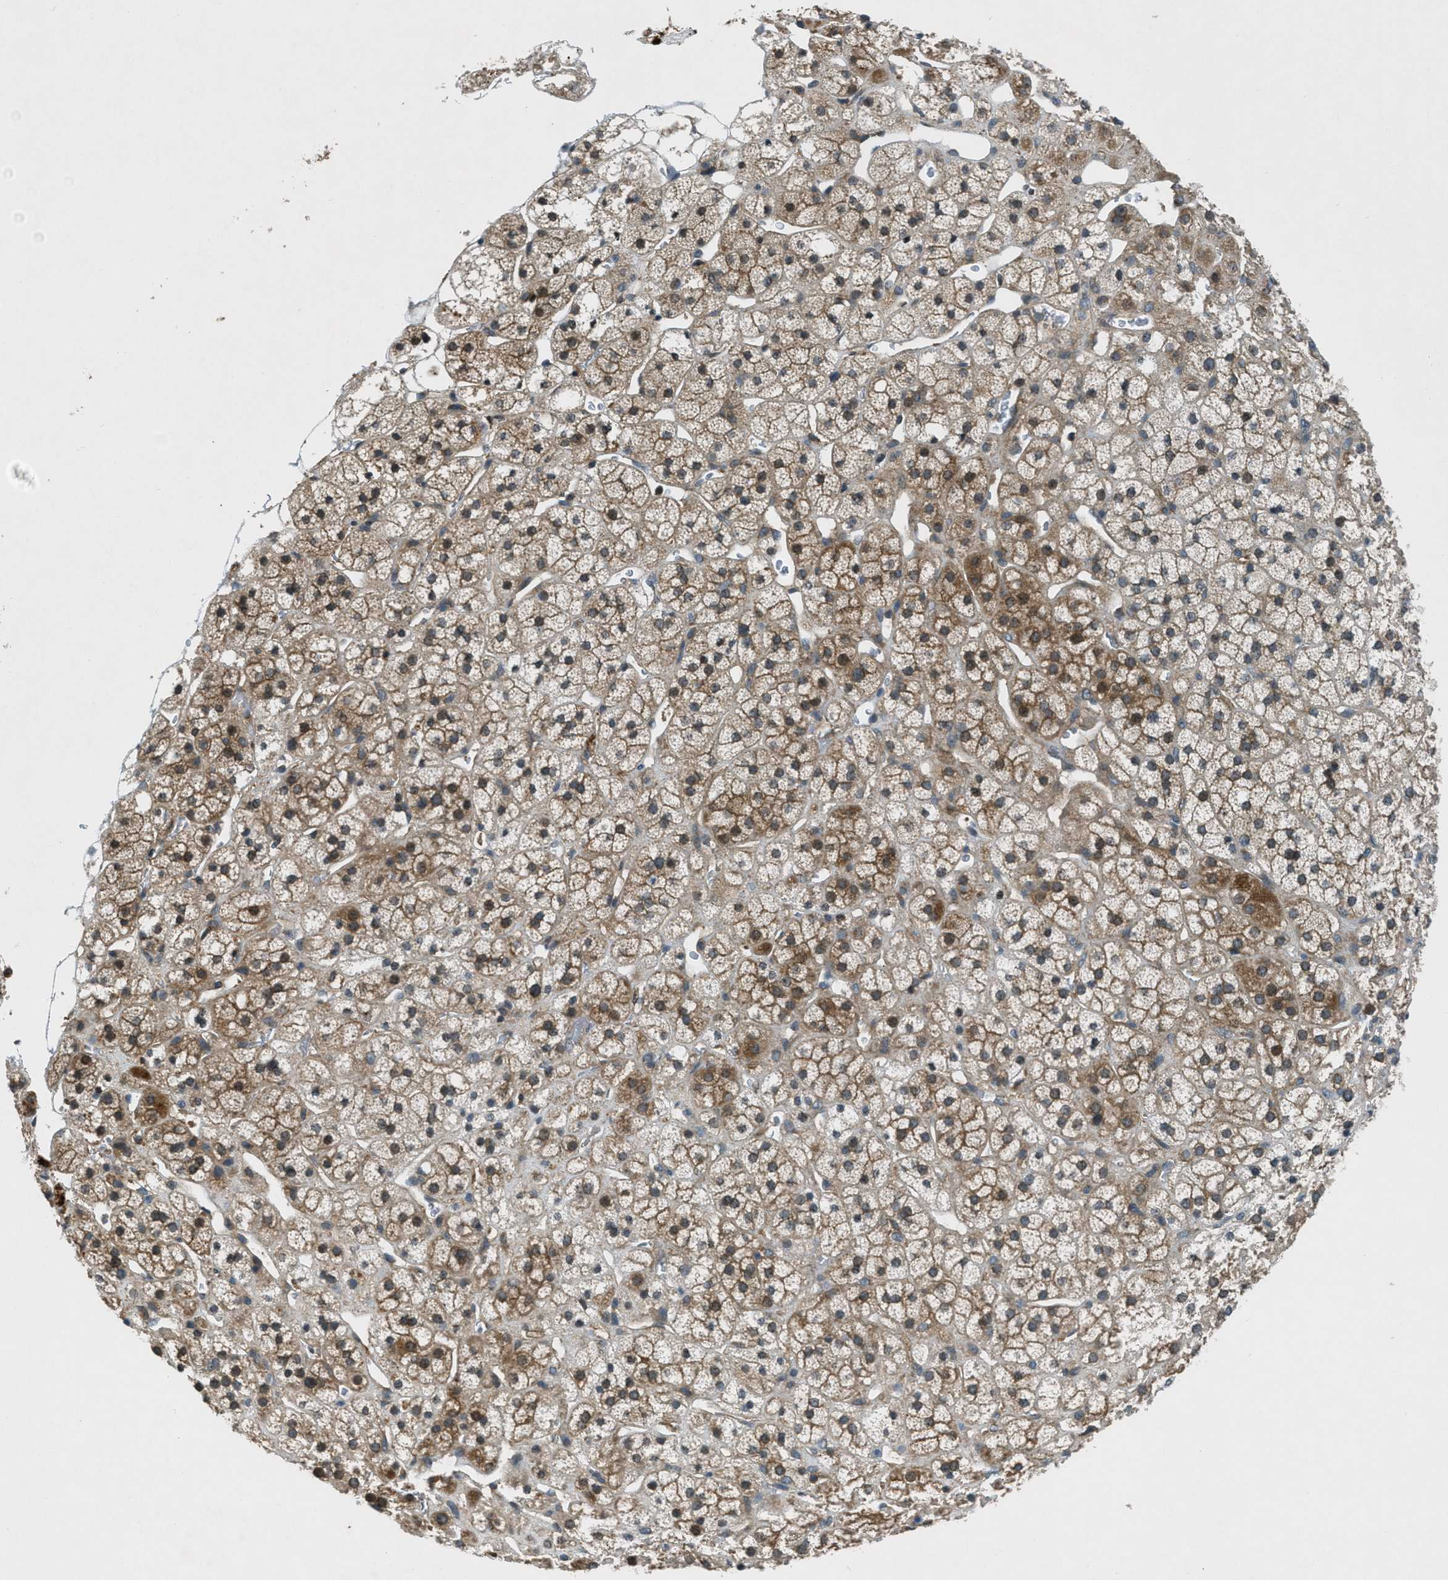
{"staining": {"intensity": "moderate", "quantity": ">75%", "location": "cytoplasmic/membranous"}, "tissue": "adrenal gland", "cell_type": "Glandular cells", "image_type": "normal", "snomed": [{"axis": "morphology", "description": "Normal tissue, NOS"}, {"axis": "topography", "description": "Adrenal gland"}], "caption": "DAB (3,3'-diaminobenzidine) immunohistochemical staining of benign human adrenal gland exhibits moderate cytoplasmic/membranous protein staining in approximately >75% of glandular cells. Nuclei are stained in blue.", "gene": "VEZT", "patient": {"sex": "male", "age": 56}}